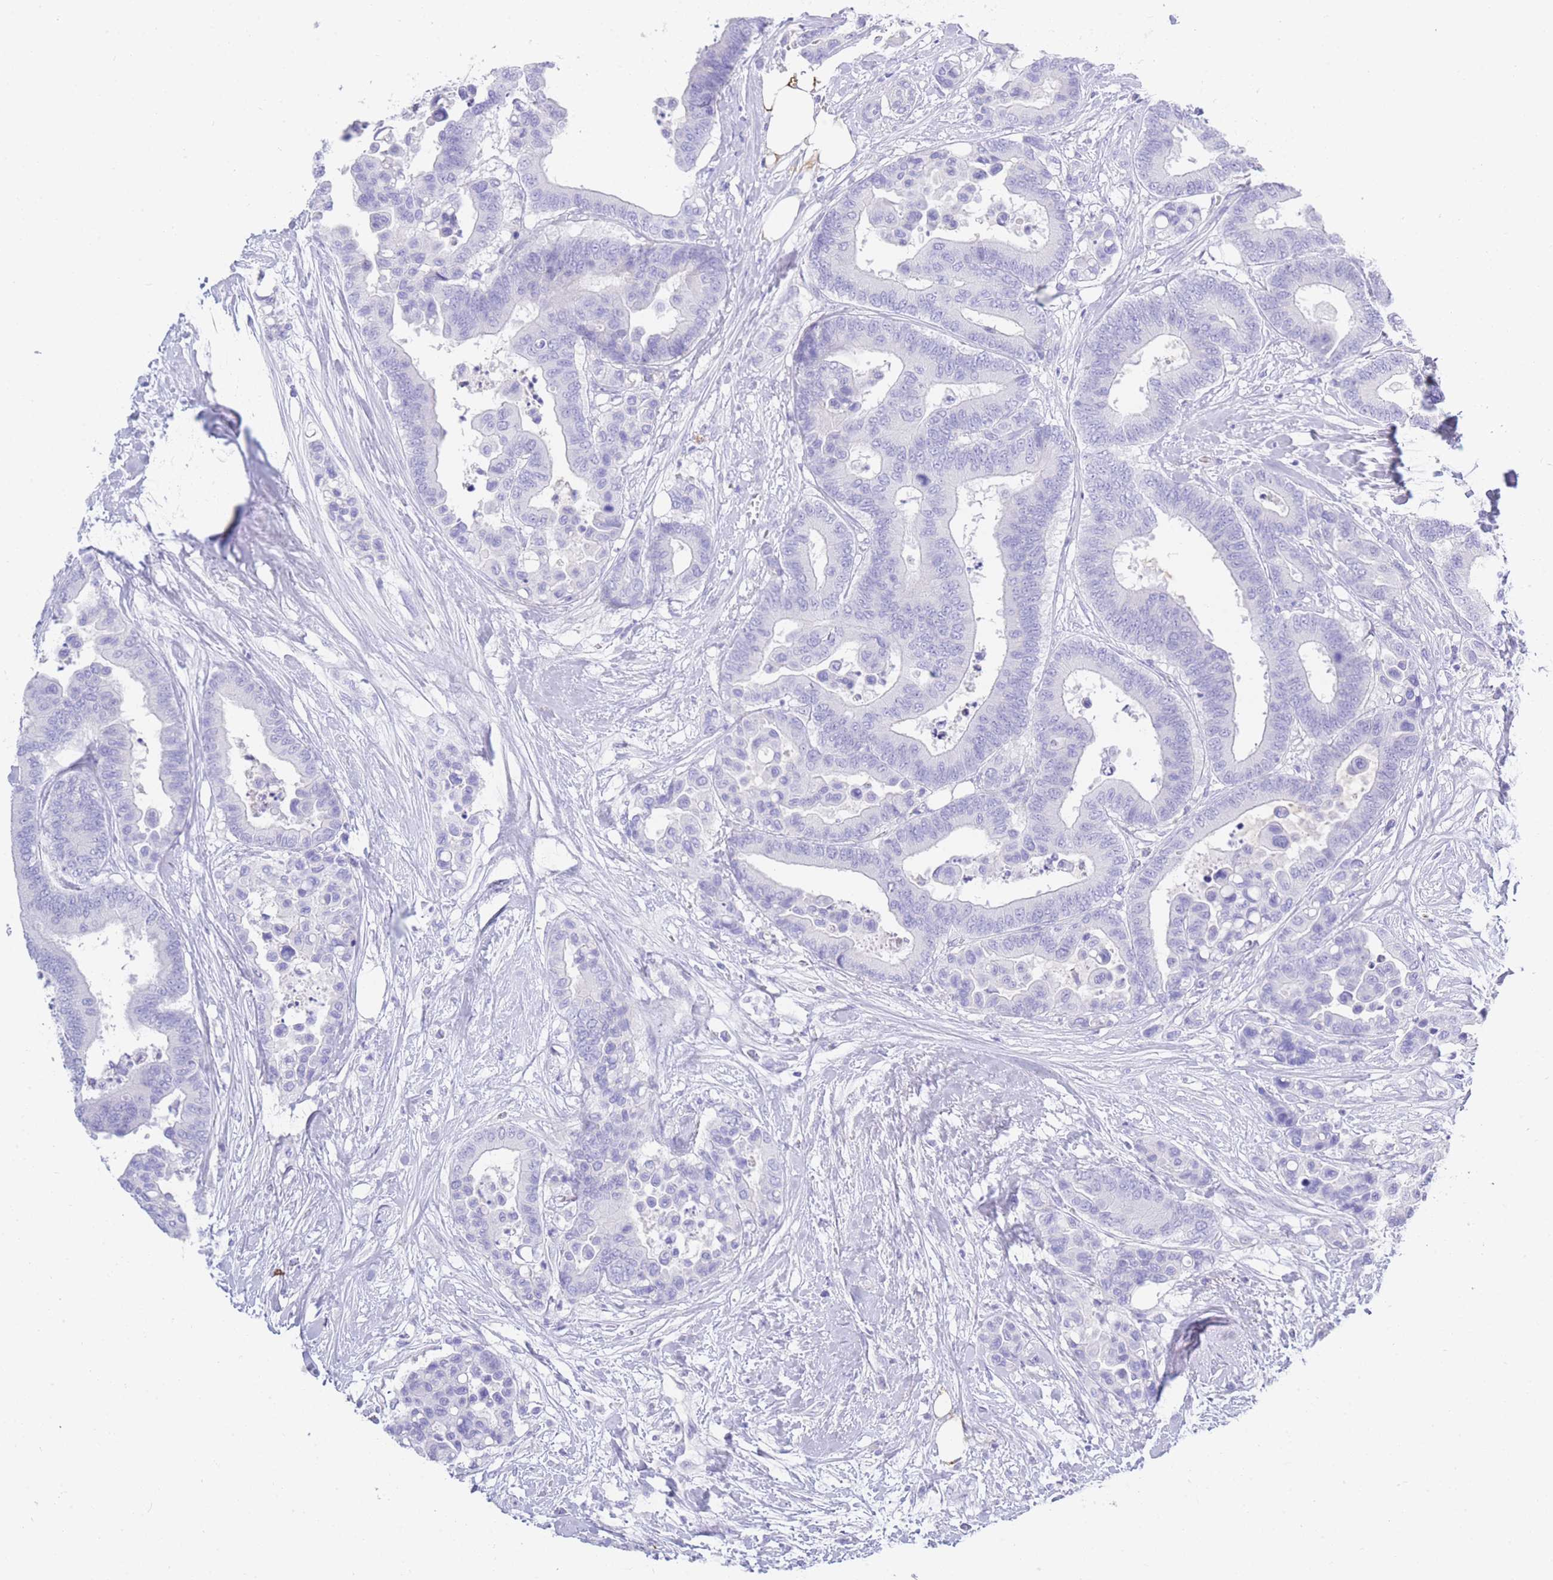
{"staining": {"intensity": "negative", "quantity": "none", "location": "none"}, "tissue": "colorectal cancer", "cell_type": "Tumor cells", "image_type": "cancer", "snomed": [{"axis": "morphology", "description": "Adenocarcinoma, NOS"}, {"axis": "topography", "description": "Colon"}], "caption": "Image shows no significant protein expression in tumor cells of colorectal cancer (adenocarcinoma).", "gene": "LRRC37A", "patient": {"sex": "male", "age": 82}}